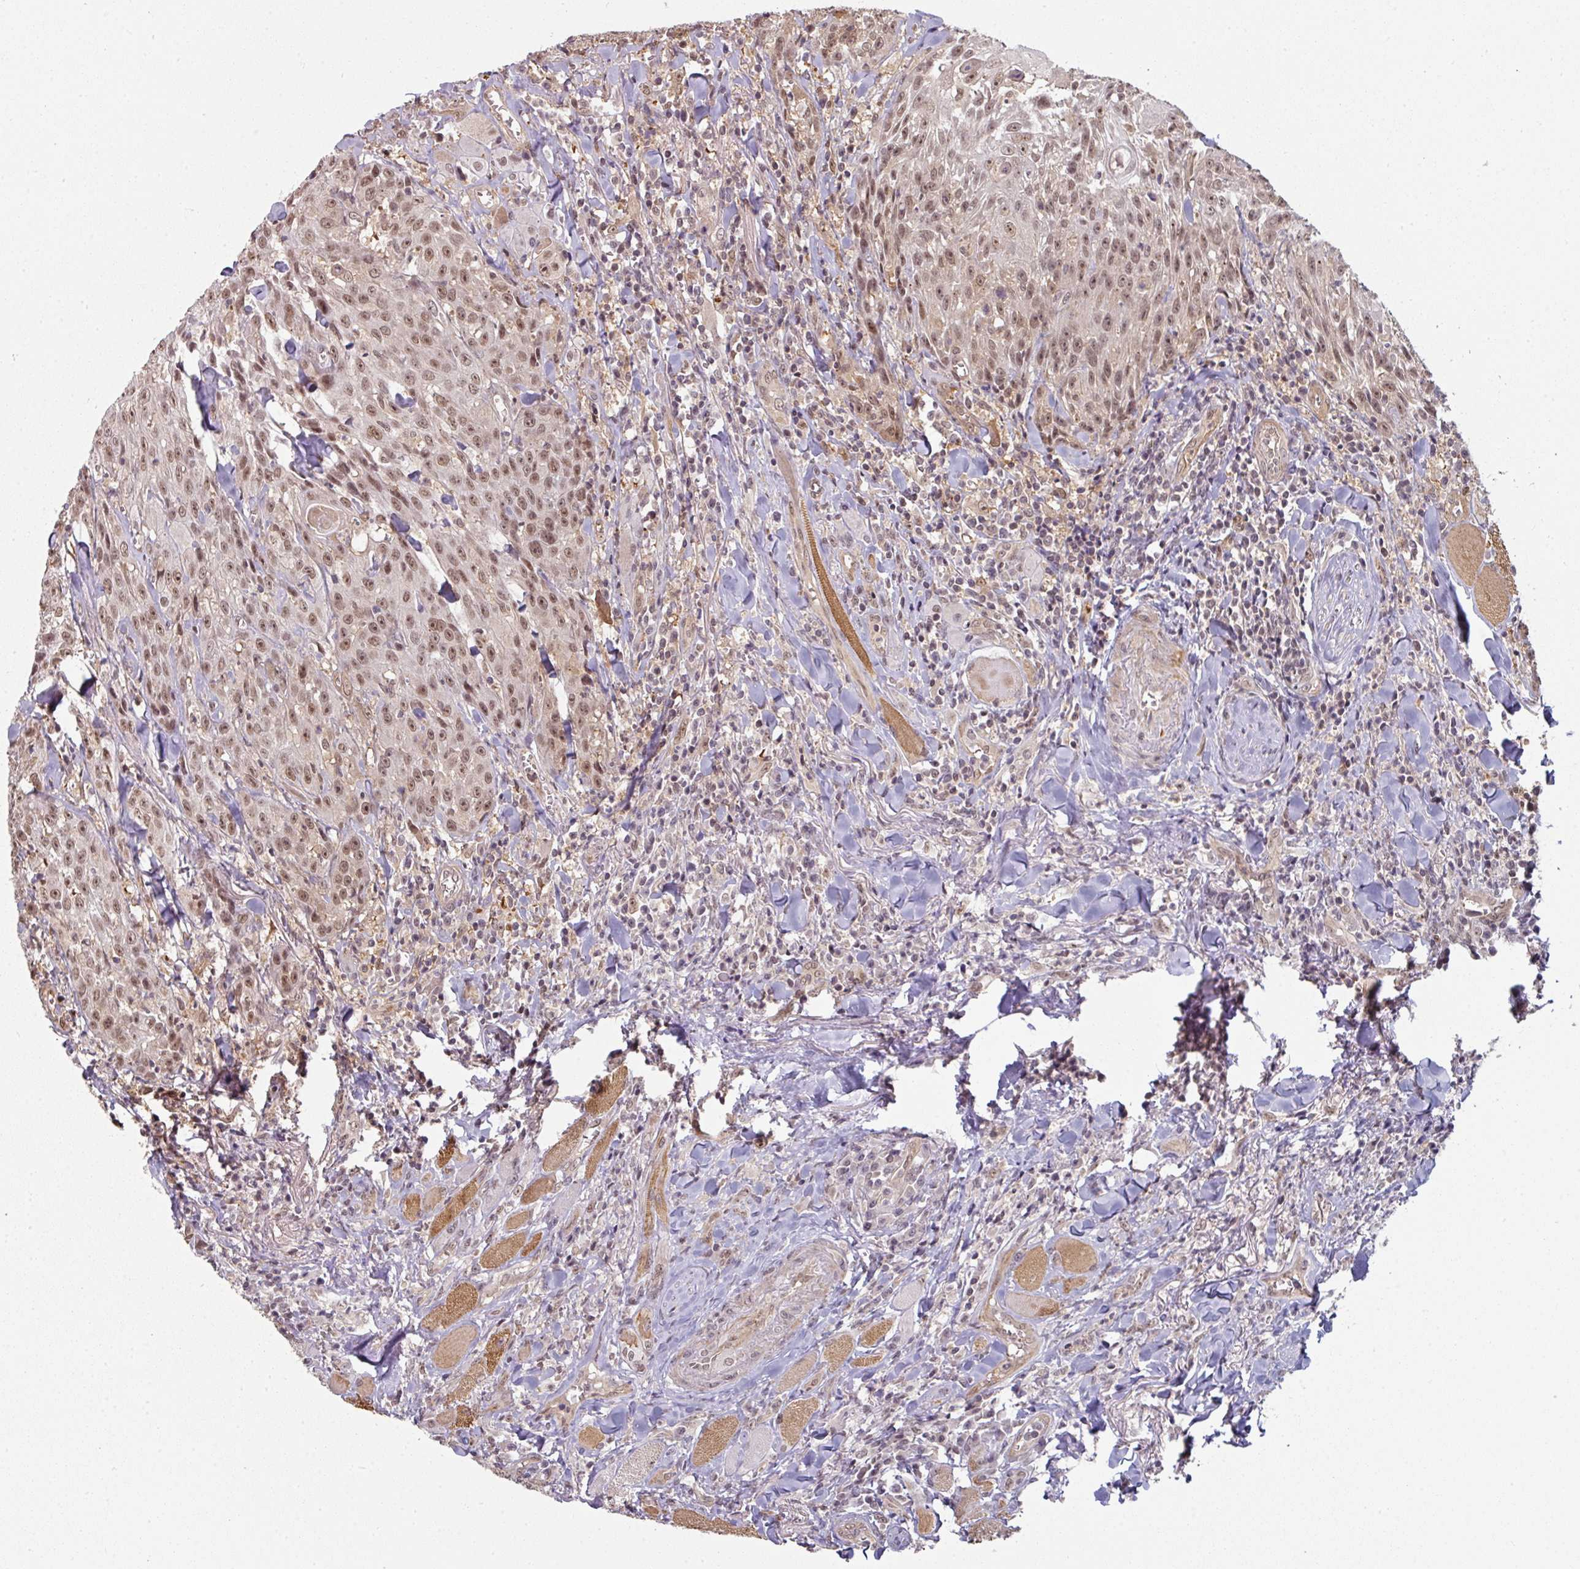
{"staining": {"intensity": "moderate", "quantity": ">75%", "location": "nuclear"}, "tissue": "head and neck cancer", "cell_type": "Tumor cells", "image_type": "cancer", "snomed": [{"axis": "morphology", "description": "Normal tissue, NOS"}, {"axis": "morphology", "description": "Squamous cell carcinoma, NOS"}, {"axis": "topography", "description": "Oral tissue"}, {"axis": "topography", "description": "Head-Neck"}], "caption": "Immunohistochemical staining of head and neck cancer shows medium levels of moderate nuclear expression in about >75% of tumor cells.", "gene": "GTF2H3", "patient": {"sex": "female", "age": 70}}